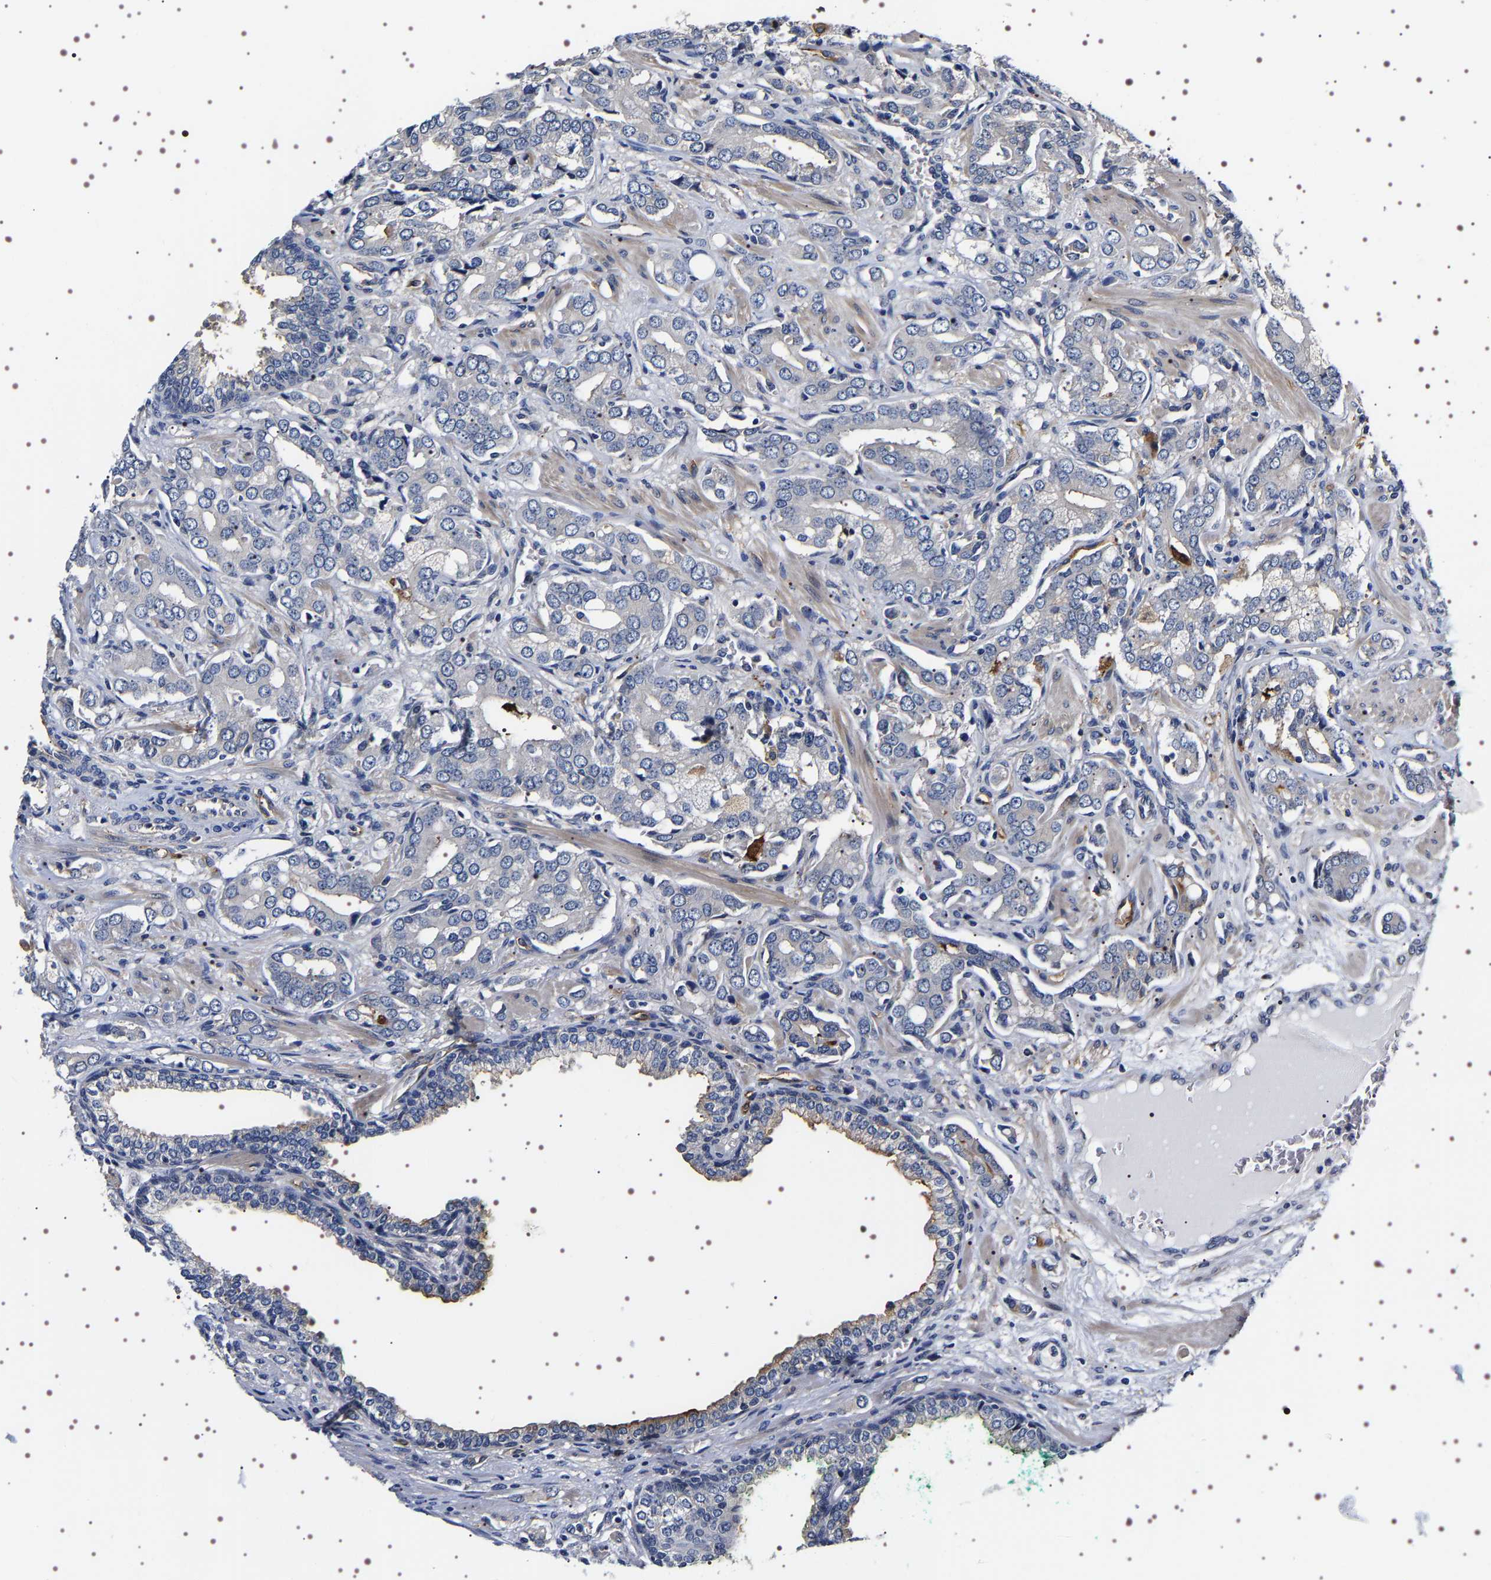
{"staining": {"intensity": "negative", "quantity": "none", "location": "none"}, "tissue": "prostate cancer", "cell_type": "Tumor cells", "image_type": "cancer", "snomed": [{"axis": "morphology", "description": "Adenocarcinoma, High grade"}, {"axis": "topography", "description": "Prostate"}], "caption": "Tumor cells show no significant positivity in prostate adenocarcinoma (high-grade).", "gene": "ALPL", "patient": {"sex": "male", "age": 52}}